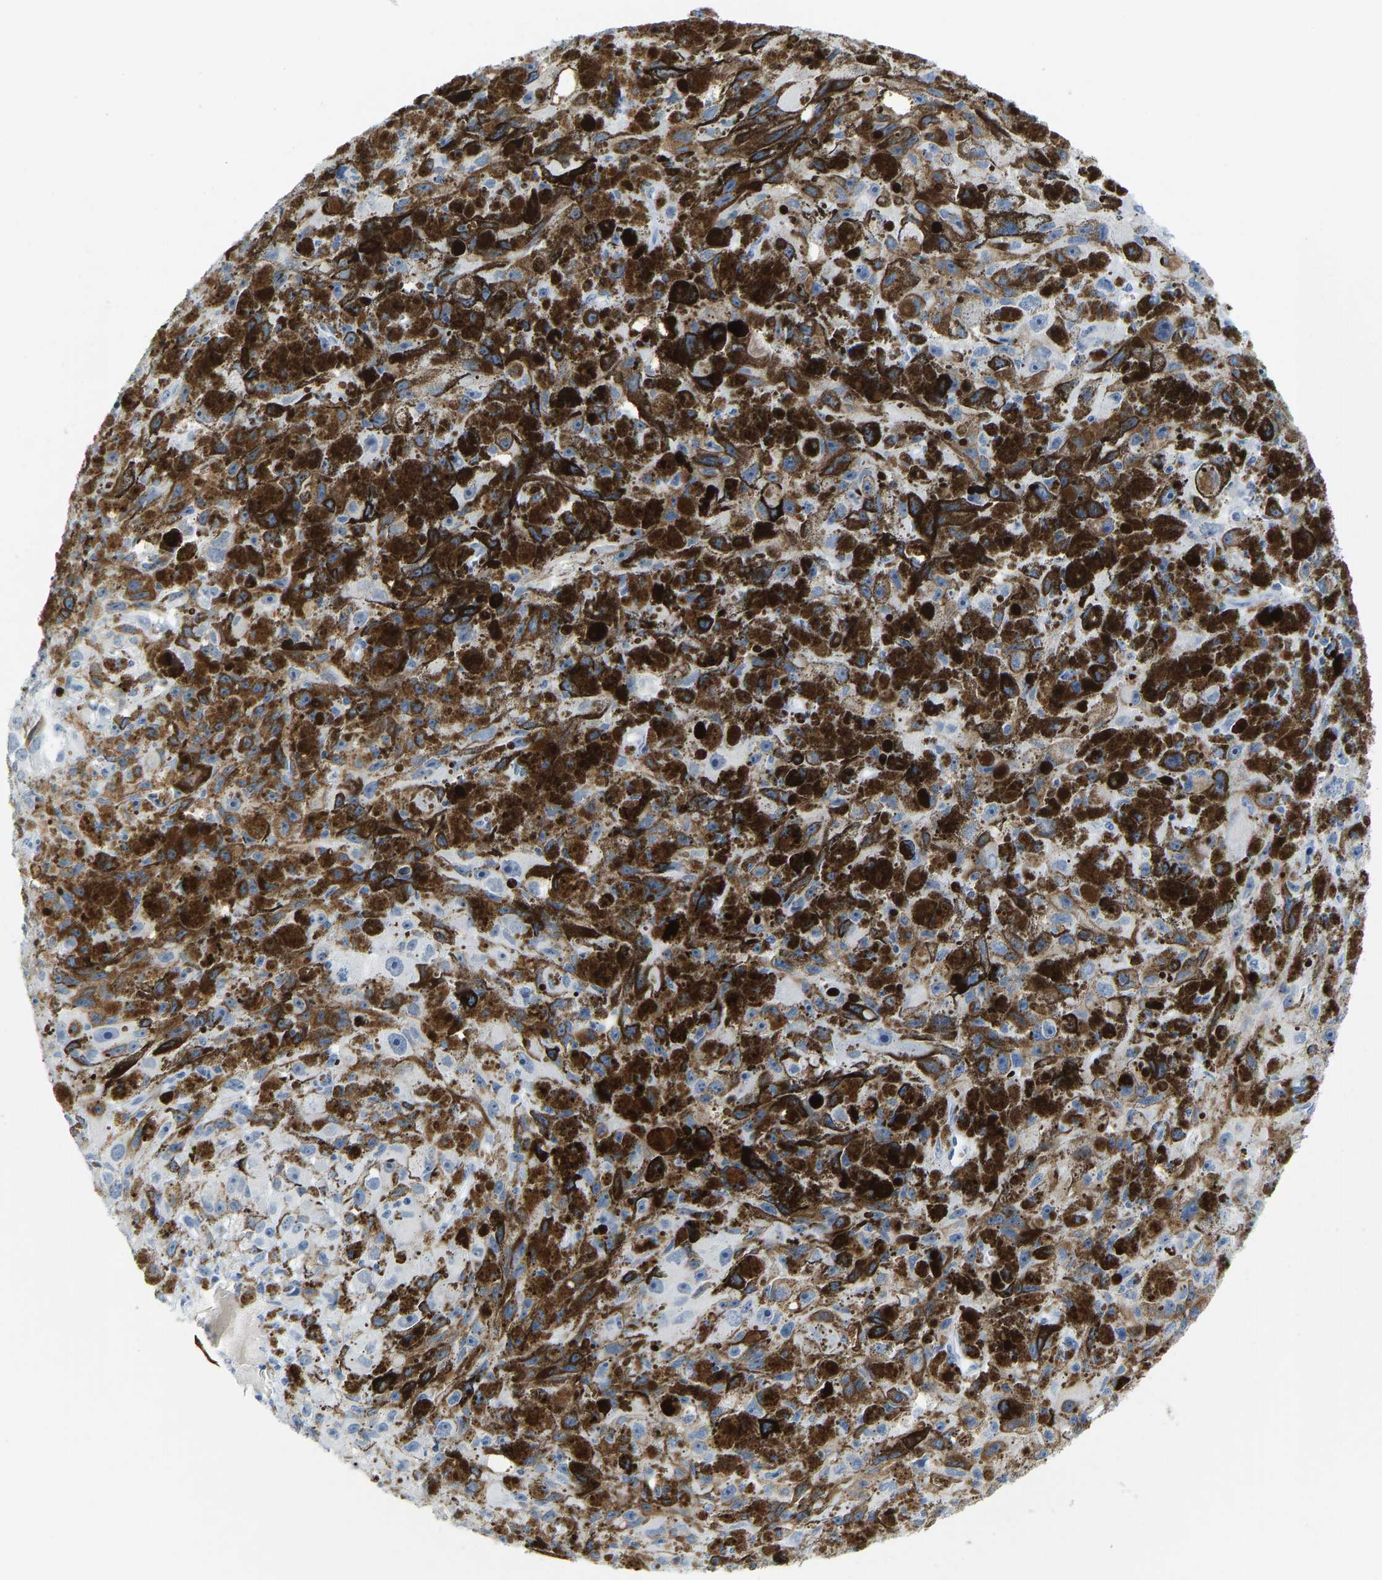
{"staining": {"intensity": "negative", "quantity": "none", "location": "none"}, "tissue": "melanoma", "cell_type": "Tumor cells", "image_type": "cancer", "snomed": [{"axis": "morphology", "description": "Malignant melanoma, NOS"}, {"axis": "topography", "description": "Skin"}], "caption": "Tumor cells are negative for protein expression in human malignant melanoma.", "gene": "SERPINB3", "patient": {"sex": "female", "age": 104}}